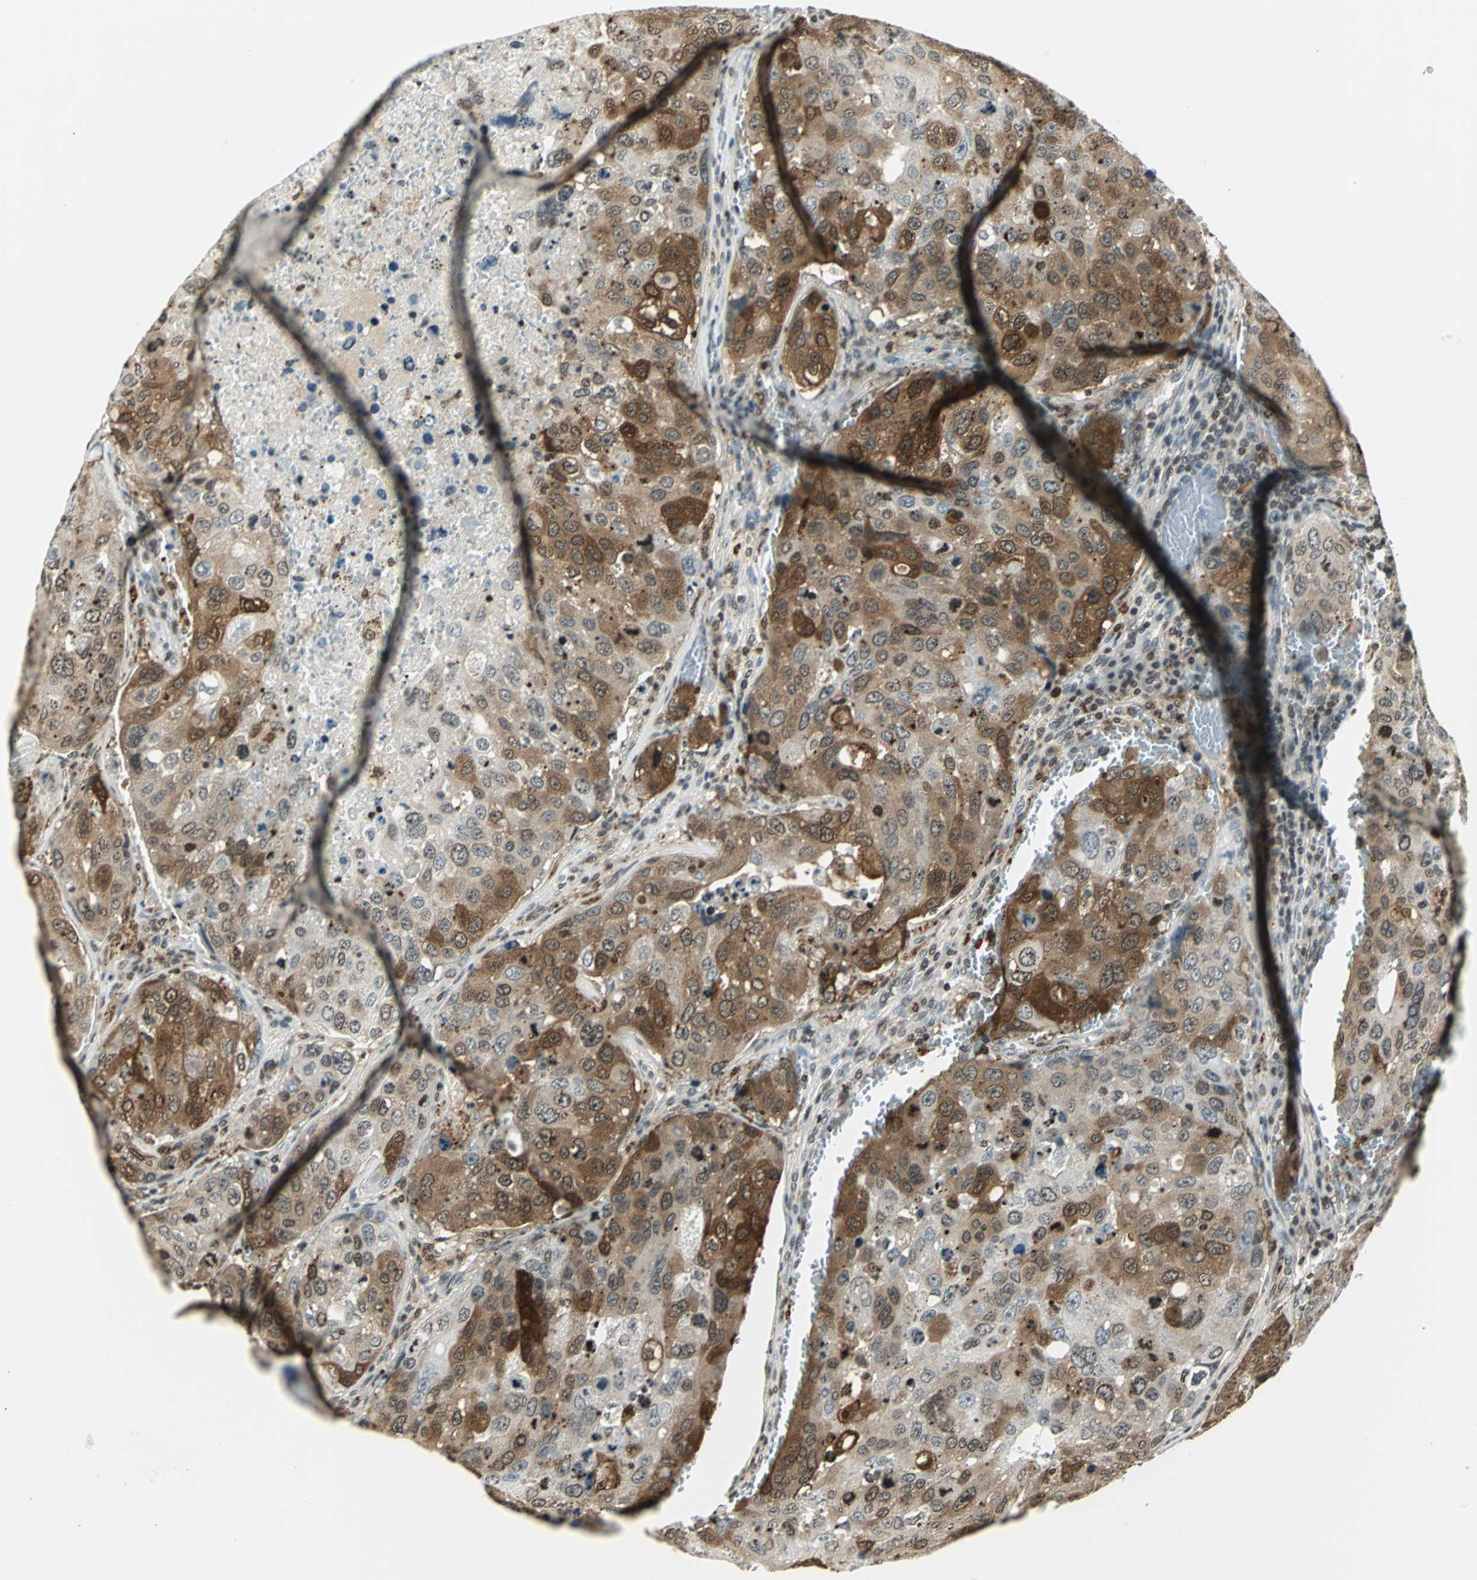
{"staining": {"intensity": "strong", "quantity": ">75%", "location": "cytoplasmic/membranous,nuclear"}, "tissue": "urothelial cancer", "cell_type": "Tumor cells", "image_type": "cancer", "snomed": [{"axis": "morphology", "description": "Urothelial carcinoma, High grade"}, {"axis": "topography", "description": "Lymph node"}, {"axis": "topography", "description": "Urinary bladder"}], "caption": "This photomicrograph exhibits IHC staining of high-grade urothelial carcinoma, with high strong cytoplasmic/membranous and nuclear positivity in about >75% of tumor cells.", "gene": "LGALS3", "patient": {"sex": "male", "age": 51}}